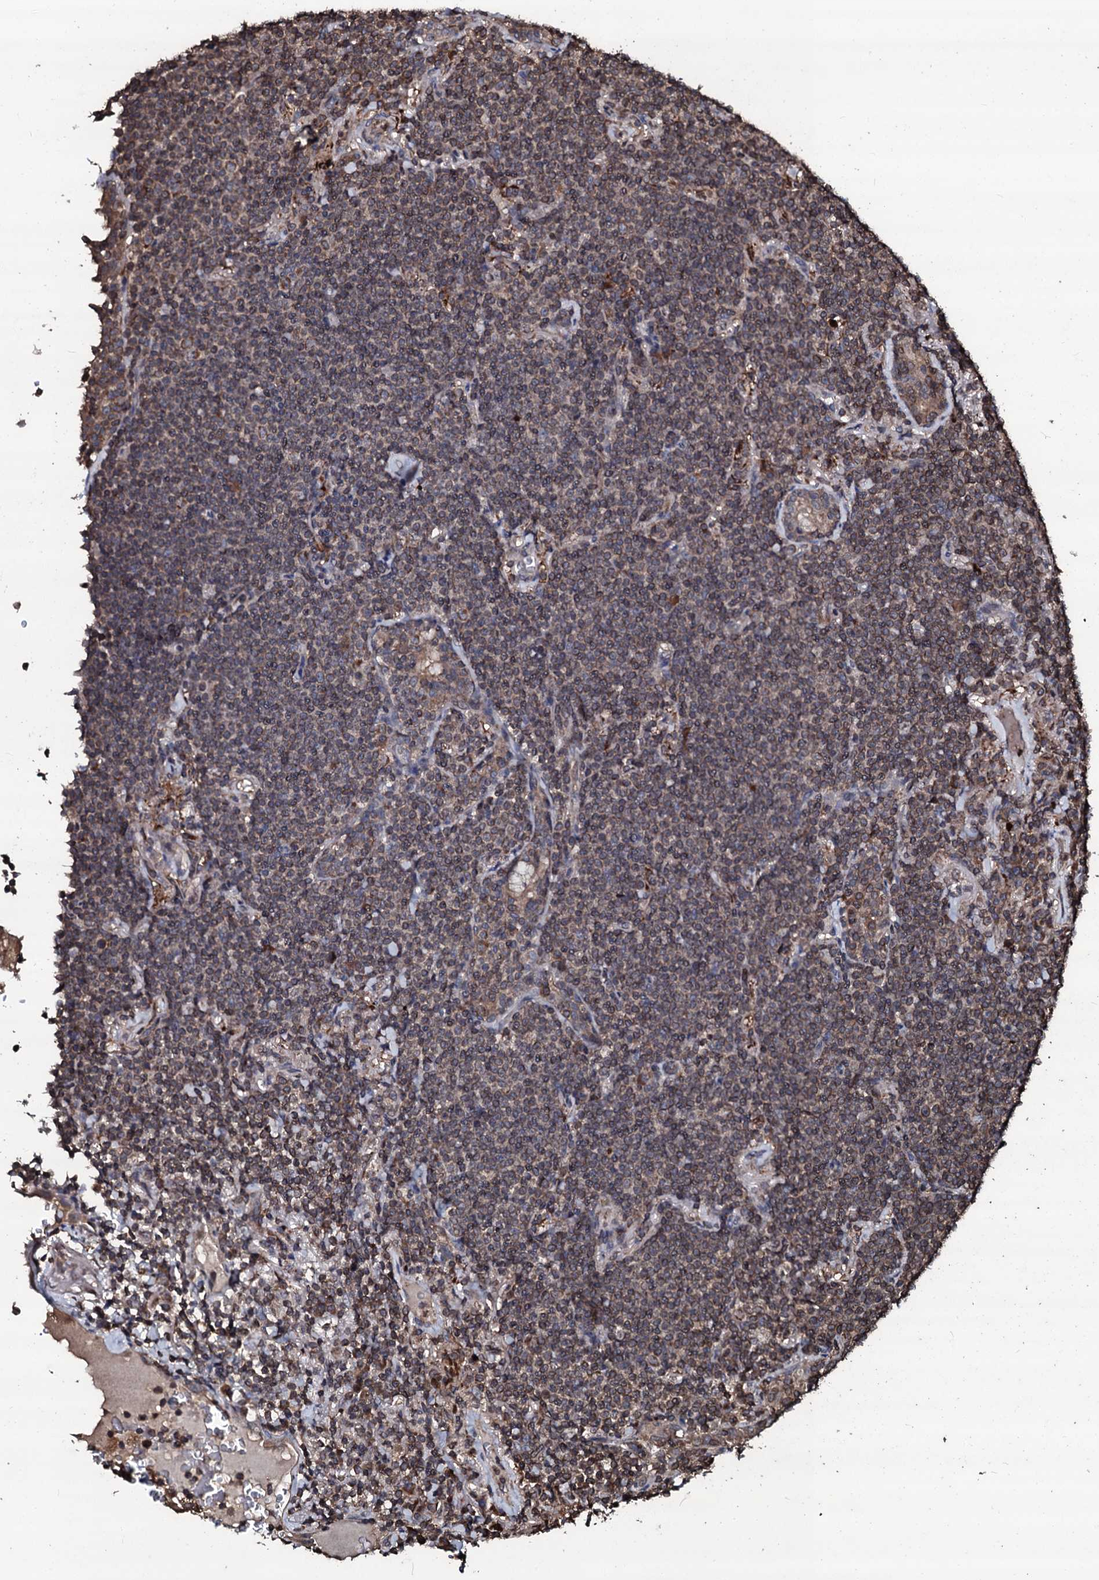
{"staining": {"intensity": "moderate", "quantity": ">75%", "location": "cytoplasmic/membranous"}, "tissue": "lymphoma", "cell_type": "Tumor cells", "image_type": "cancer", "snomed": [{"axis": "morphology", "description": "Malignant lymphoma, non-Hodgkin's type, Low grade"}, {"axis": "topography", "description": "Lung"}], "caption": "Malignant lymphoma, non-Hodgkin's type (low-grade) stained with immunohistochemistry (IHC) demonstrates moderate cytoplasmic/membranous positivity in about >75% of tumor cells.", "gene": "SDHAF2", "patient": {"sex": "female", "age": 71}}